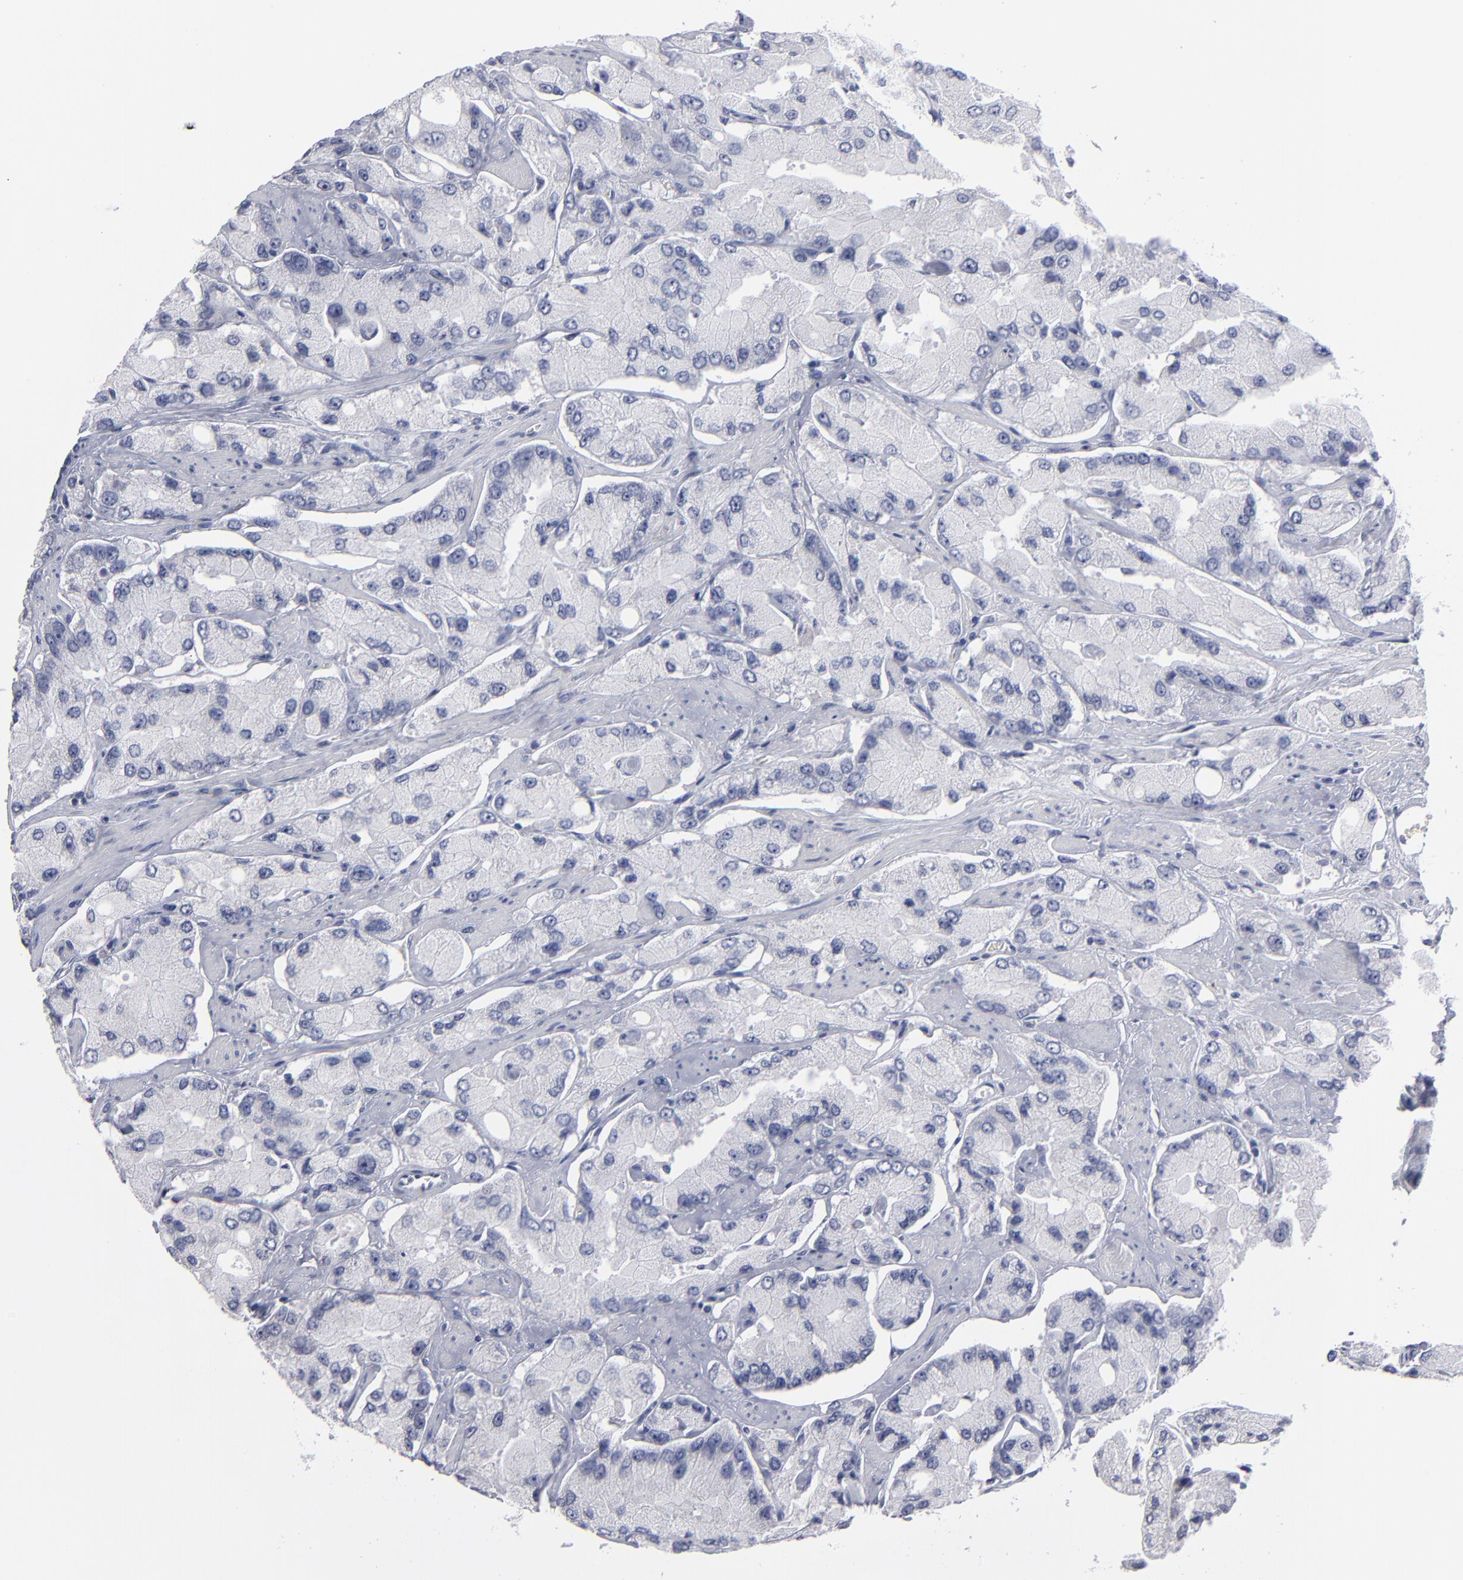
{"staining": {"intensity": "negative", "quantity": "none", "location": "none"}, "tissue": "prostate cancer", "cell_type": "Tumor cells", "image_type": "cancer", "snomed": [{"axis": "morphology", "description": "Adenocarcinoma, High grade"}, {"axis": "topography", "description": "Prostate"}], "caption": "IHC histopathology image of neoplastic tissue: human prostate cancer (adenocarcinoma (high-grade)) stained with DAB demonstrates no significant protein positivity in tumor cells.", "gene": "RPH3A", "patient": {"sex": "male", "age": 58}}